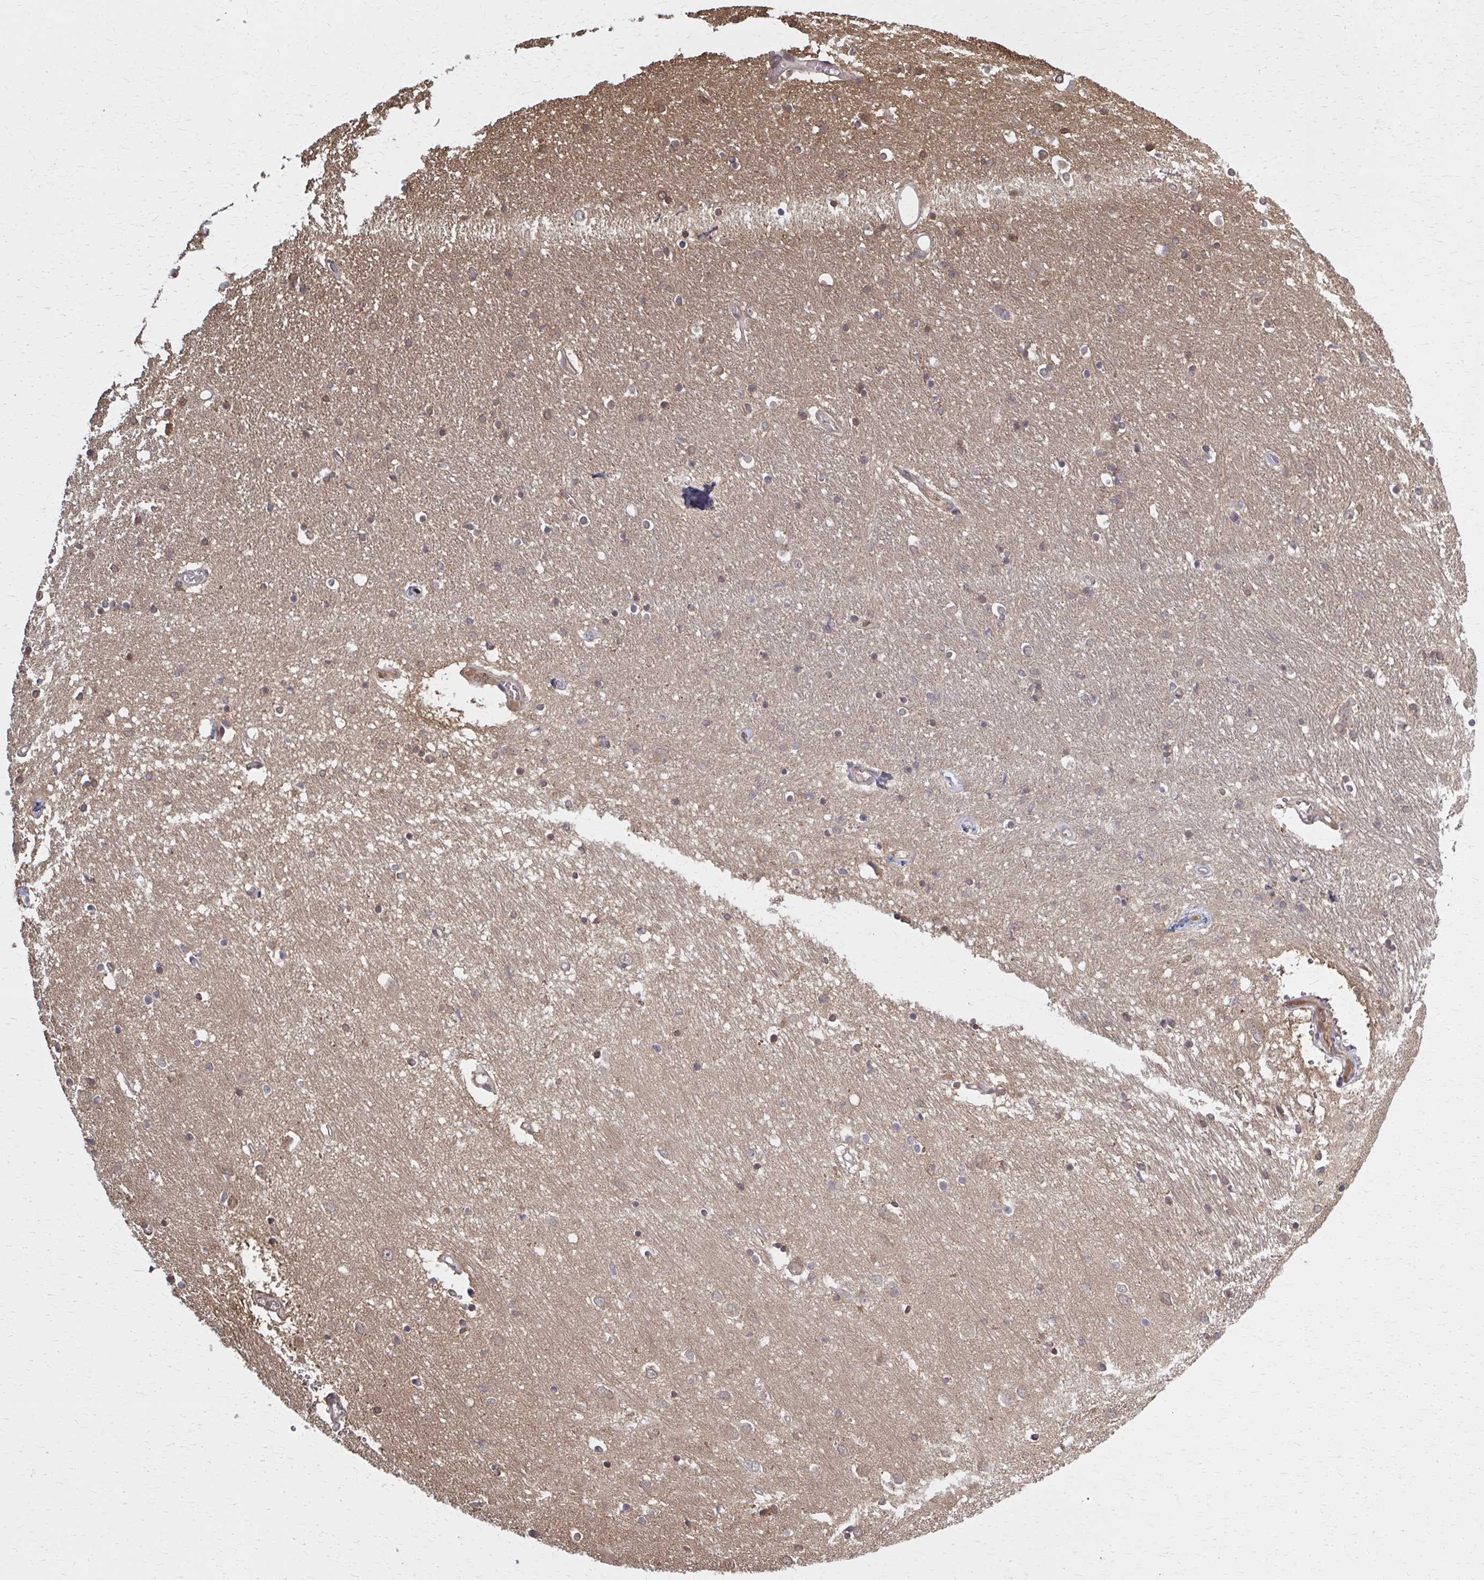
{"staining": {"intensity": "weak", "quantity": "<25%", "location": "cytoplasmic/membranous"}, "tissue": "caudate", "cell_type": "Glial cells", "image_type": "normal", "snomed": [{"axis": "morphology", "description": "Normal tissue, NOS"}, {"axis": "topography", "description": "Lateral ventricle wall"}, {"axis": "topography", "description": "Hippocampus"}], "caption": "A high-resolution micrograph shows IHC staining of benign caudate, which demonstrates no significant expression in glial cells.", "gene": "MDH1", "patient": {"sex": "female", "age": 63}}